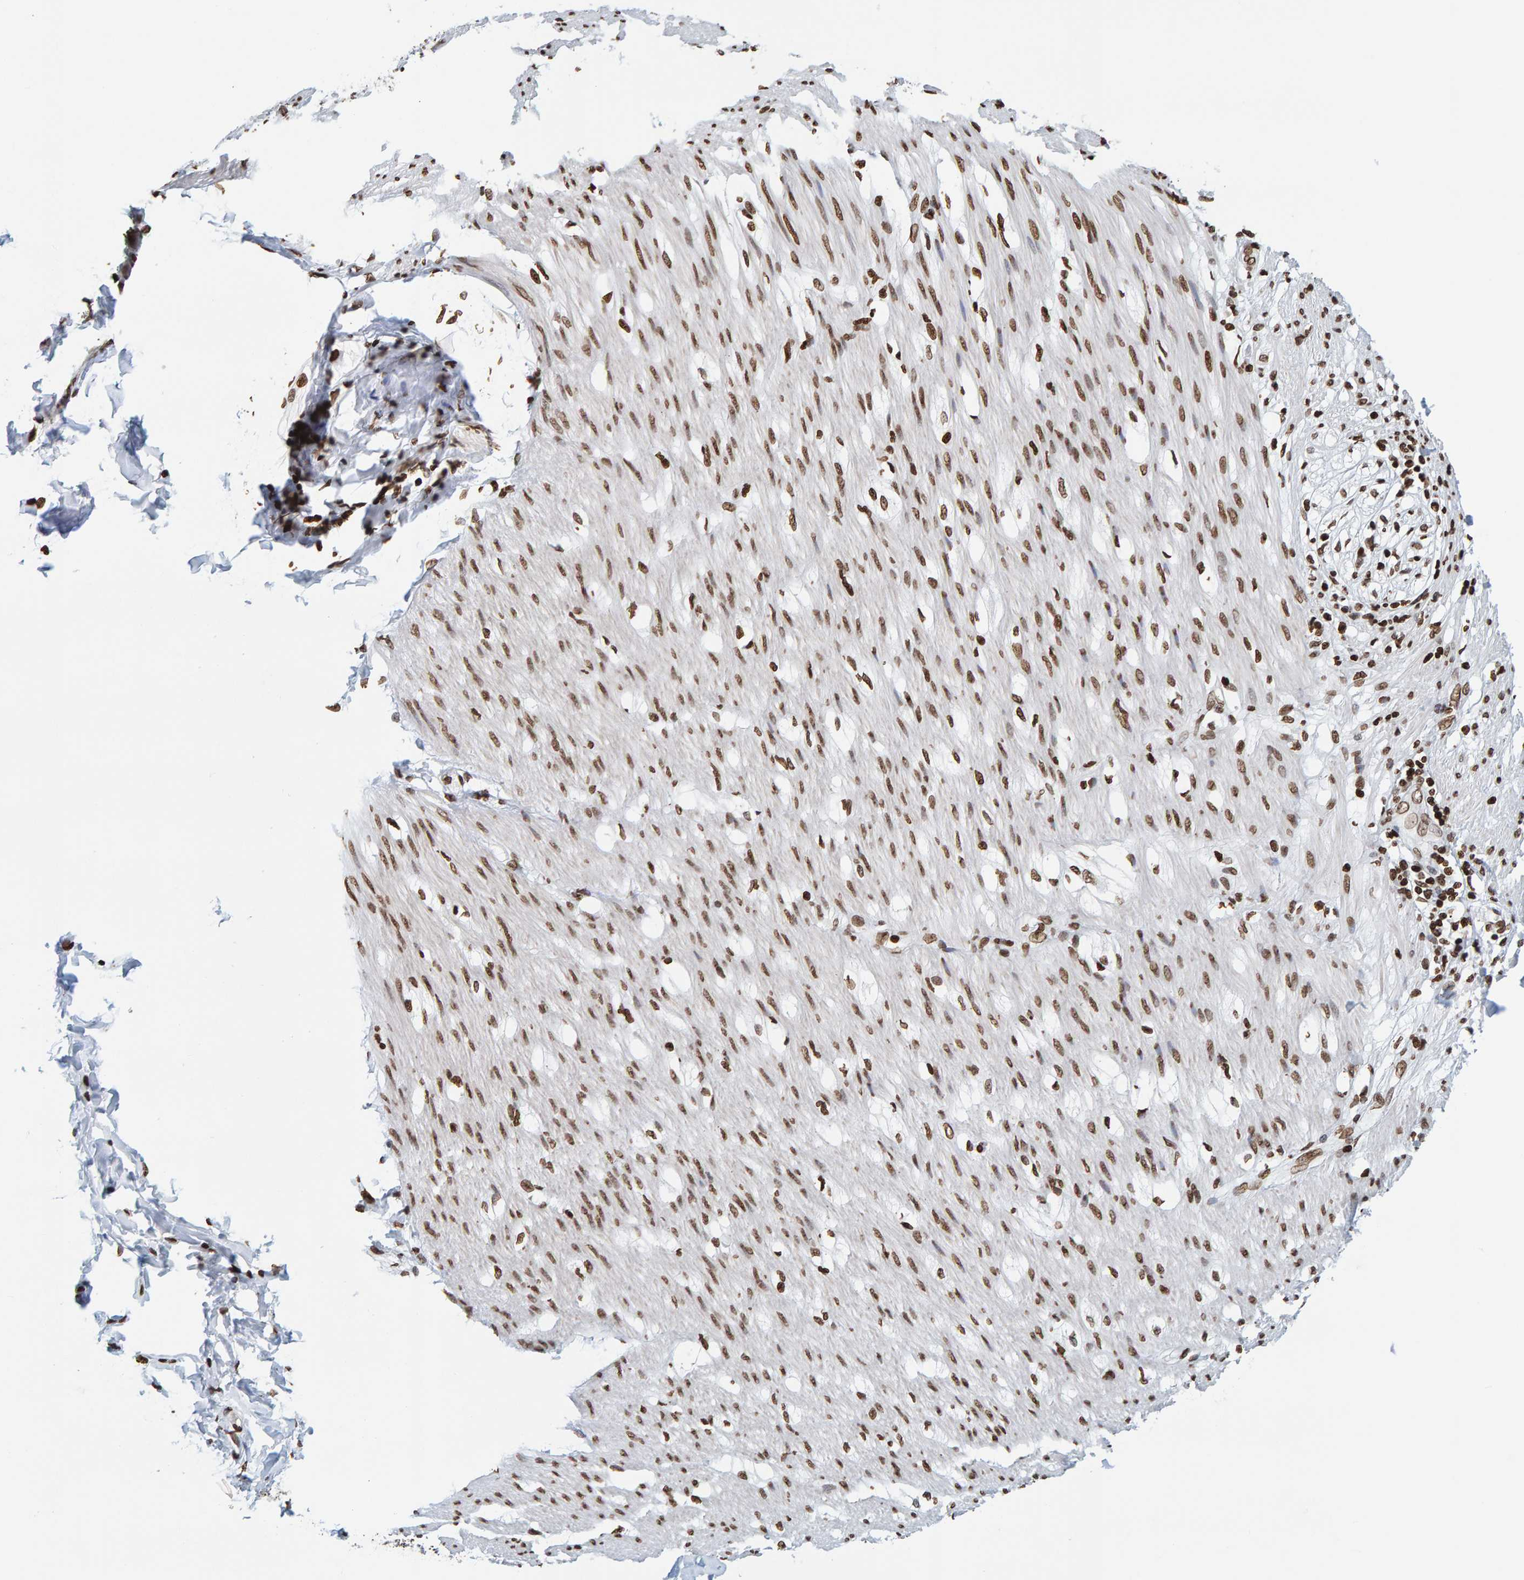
{"staining": {"intensity": "moderate", "quantity": ">75%", "location": "nuclear"}, "tissue": "smooth muscle", "cell_type": "Smooth muscle cells", "image_type": "normal", "snomed": [{"axis": "morphology", "description": "Normal tissue, NOS"}, {"axis": "morphology", "description": "Adenocarcinoma, NOS"}, {"axis": "topography", "description": "Smooth muscle"}, {"axis": "topography", "description": "Colon"}], "caption": "Immunohistochemical staining of normal human smooth muscle exhibits moderate nuclear protein positivity in approximately >75% of smooth muscle cells. Using DAB (3,3'-diaminobenzidine) (brown) and hematoxylin (blue) stains, captured at high magnification using brightfield microscopy.", "gene": "BRF2", "patient": {"sex": "male", "age": 14}}